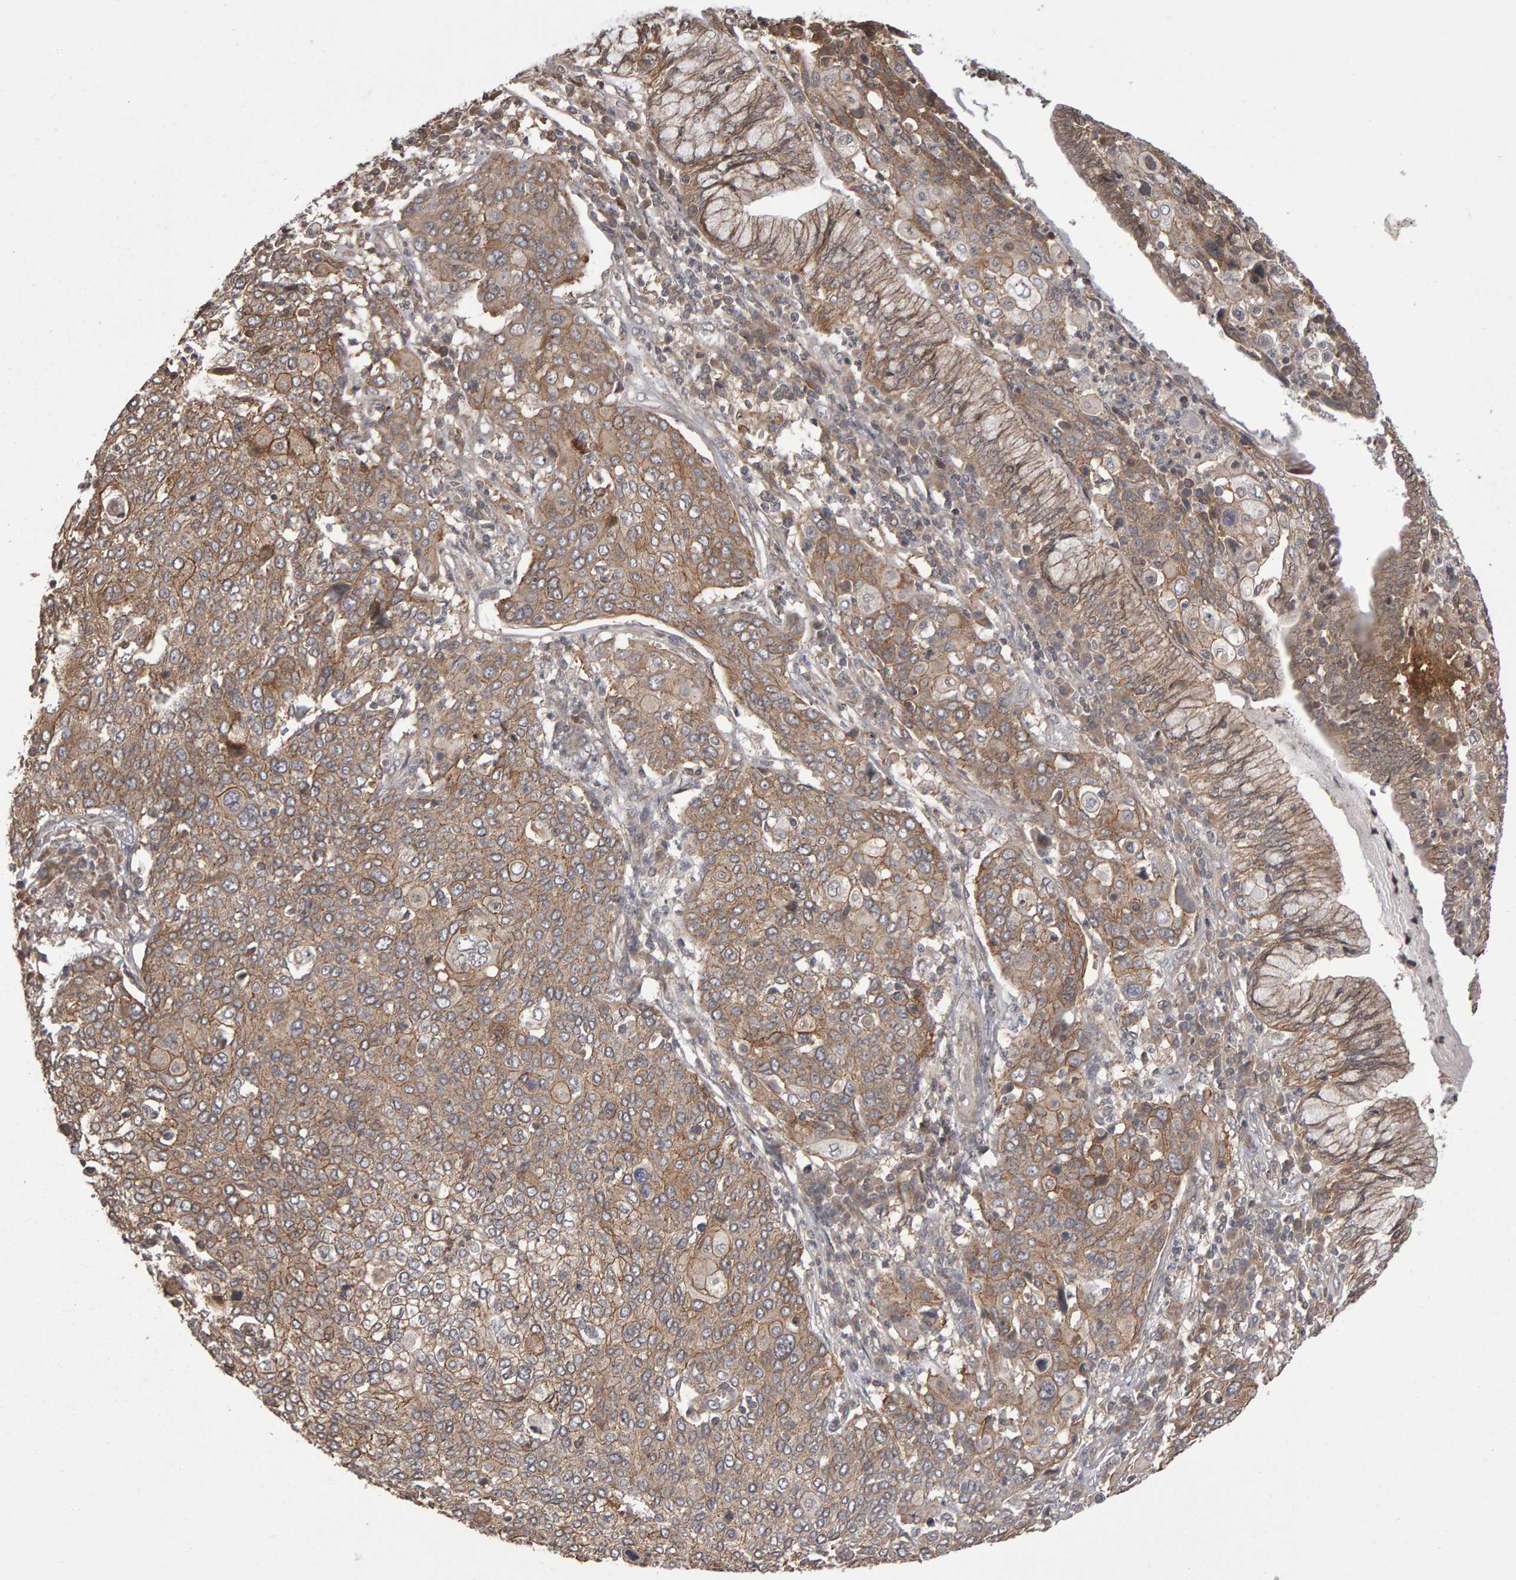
{"staining": {"intensity": "weak", "quantity": ">75%", "location": "cytoplasmic/membranous"}, "tissue": "cervical cancer", "cell_type": "Tumor cells", "image_type": "cancer", "snomed": [{"axis": "morphology", "description": "Squamous cell carcinoma, NOS"}, {"axis": "topography", "description": "Cervix"}], "caption": "Tumor cells show weak cytoplasmic/membranous staining in about >75% of cells in cervical squamous cell carcinoma.", "gene": "SCRIB", "patient": {"sex": "female", "age": 40}}